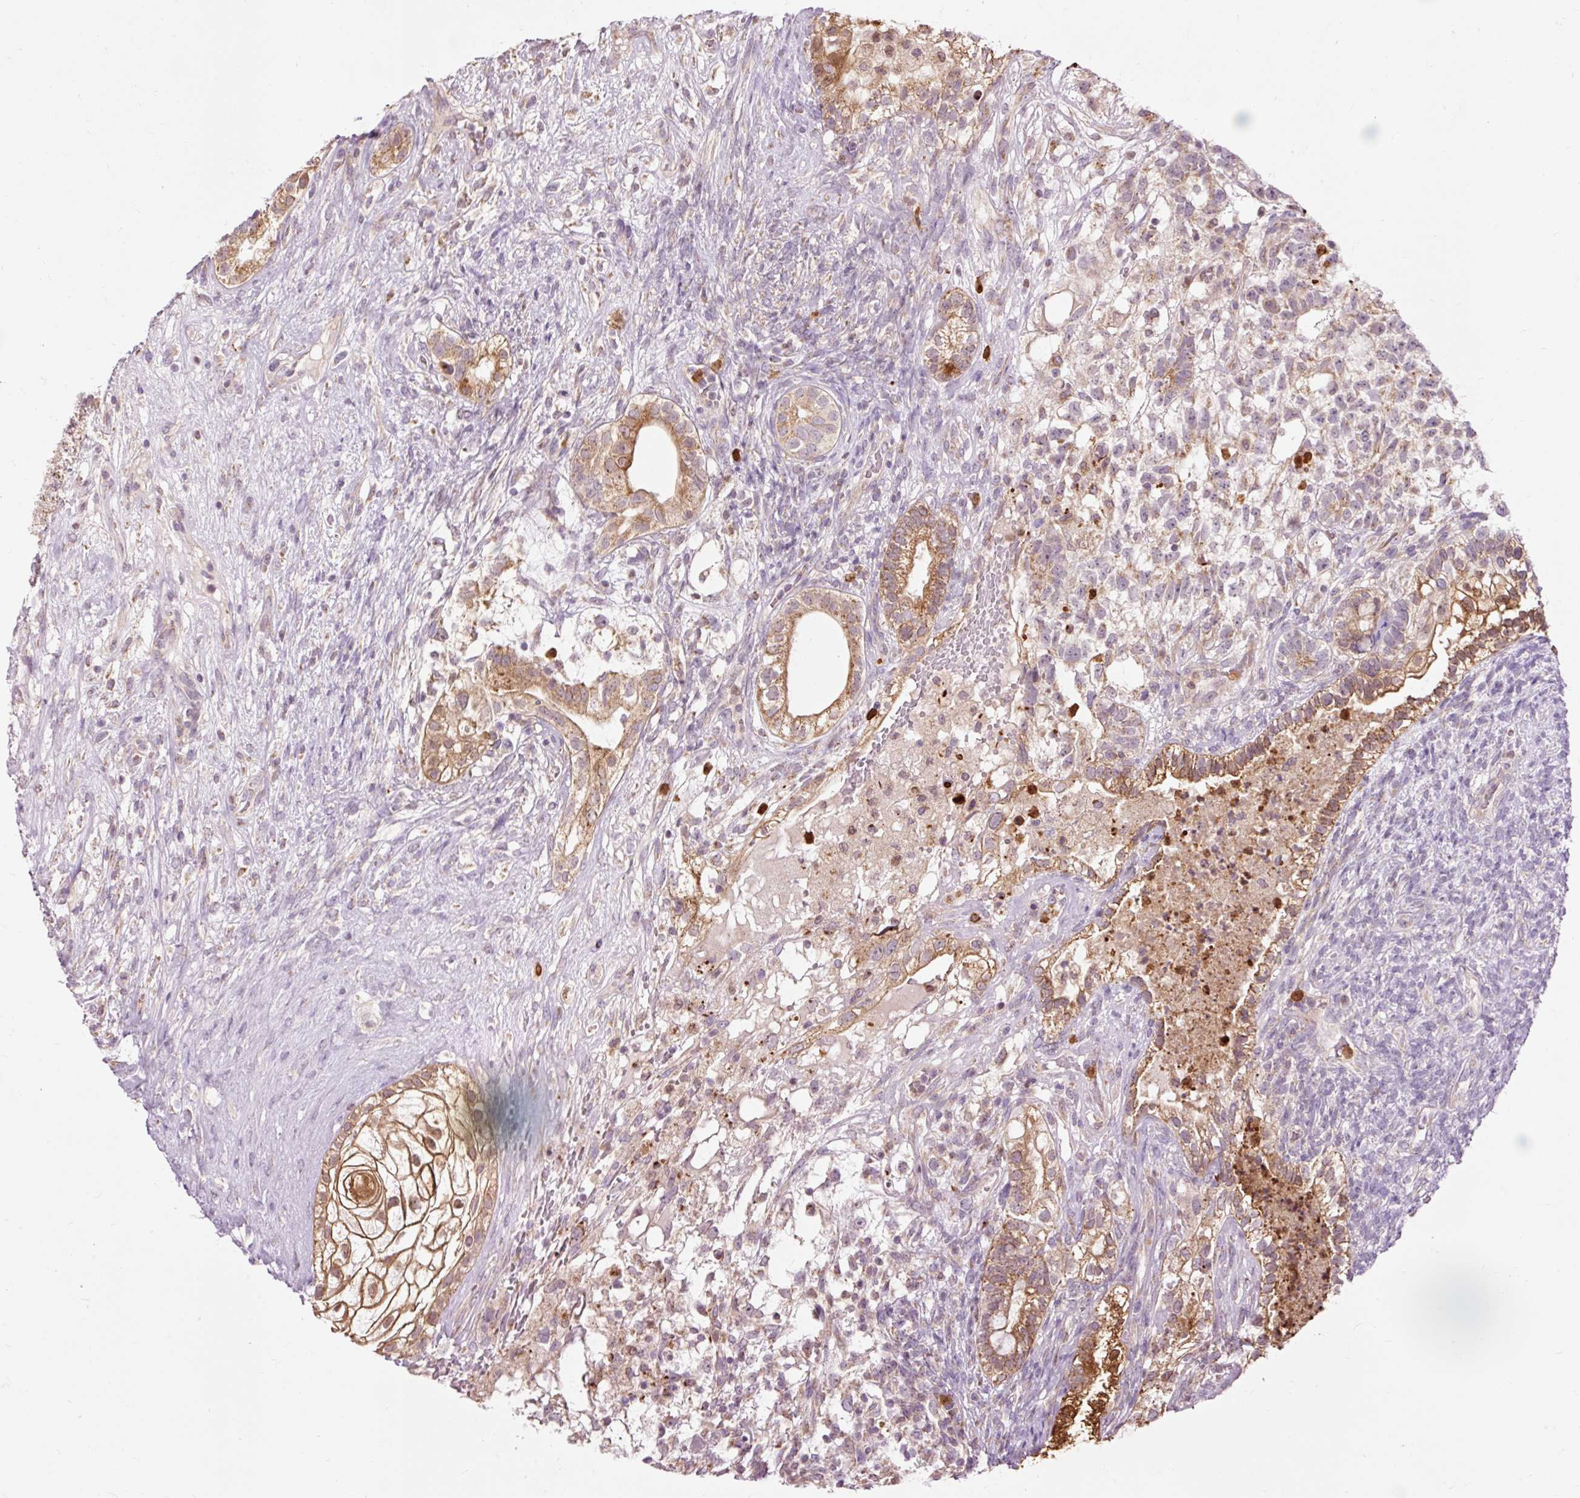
{"staining": {"intensity": "moderate", "quantity": ">75%", "location": "cytoplasmic/membranous"}, "tissue": "testis cancer", "cell_type": "Tumor cells", "image_type": "cancer", "snomed": [{"axis": "morphology", "description": "Seminoma, NOS"}, {"axis": "morphology", "description": "Carcinoma, Embryonal, NOS"}, {"axis": "topography", "description": "Testis"}], "caption": "DAB immunohistochemical staining of human testis seminoma demonstrates moderate cytoplasmic/membranous protein staining in about >75% of tumor cells. (DAB IHC, brown staining for protein, blue staining for nuclei).", "gene": "PRDX5", "patient": {"sex": "male", "age": 41}}